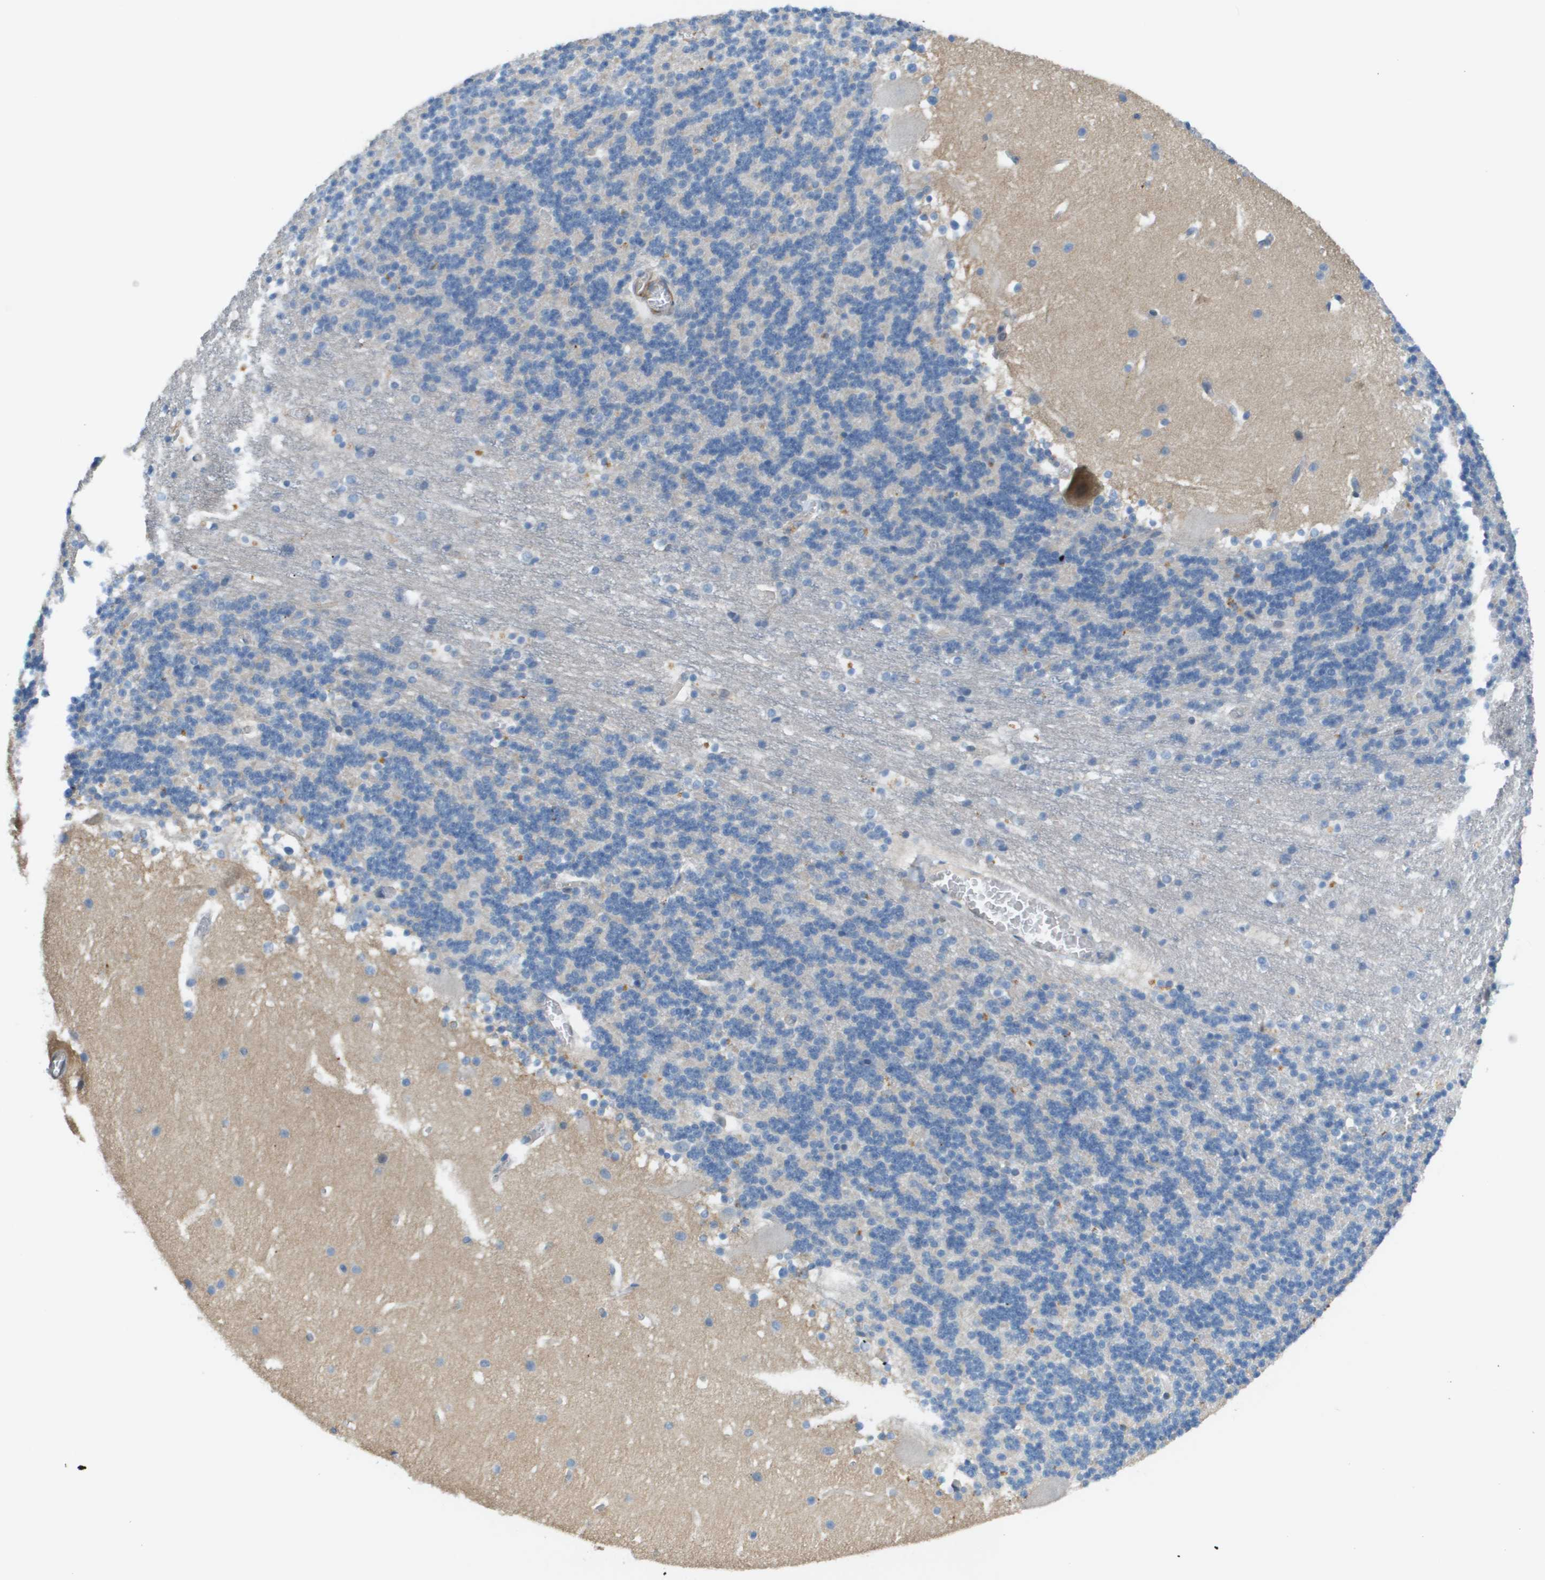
{"staining": {"intensity": "negative", "quantity": "none", "location": "none"}, "tissue": "cerebellum", "cell_type": "Cells in granular layer", "image_type": "normal", "snomed": [{"axis": "morphology", "description": "Normal tissue, NOS"}, {"axis": "topography", "description": "Cerebellum"}], "caption": "Cells in granular layer show no significant positivity in unremarkable cerebellum. Brightfield microscopy of immunohistochemistry stained with DAB (brown) and hematoxylin (blue), captured at high magnification.", "gene": "MYH11", "patient": {"sex": "male", "age": 45}}